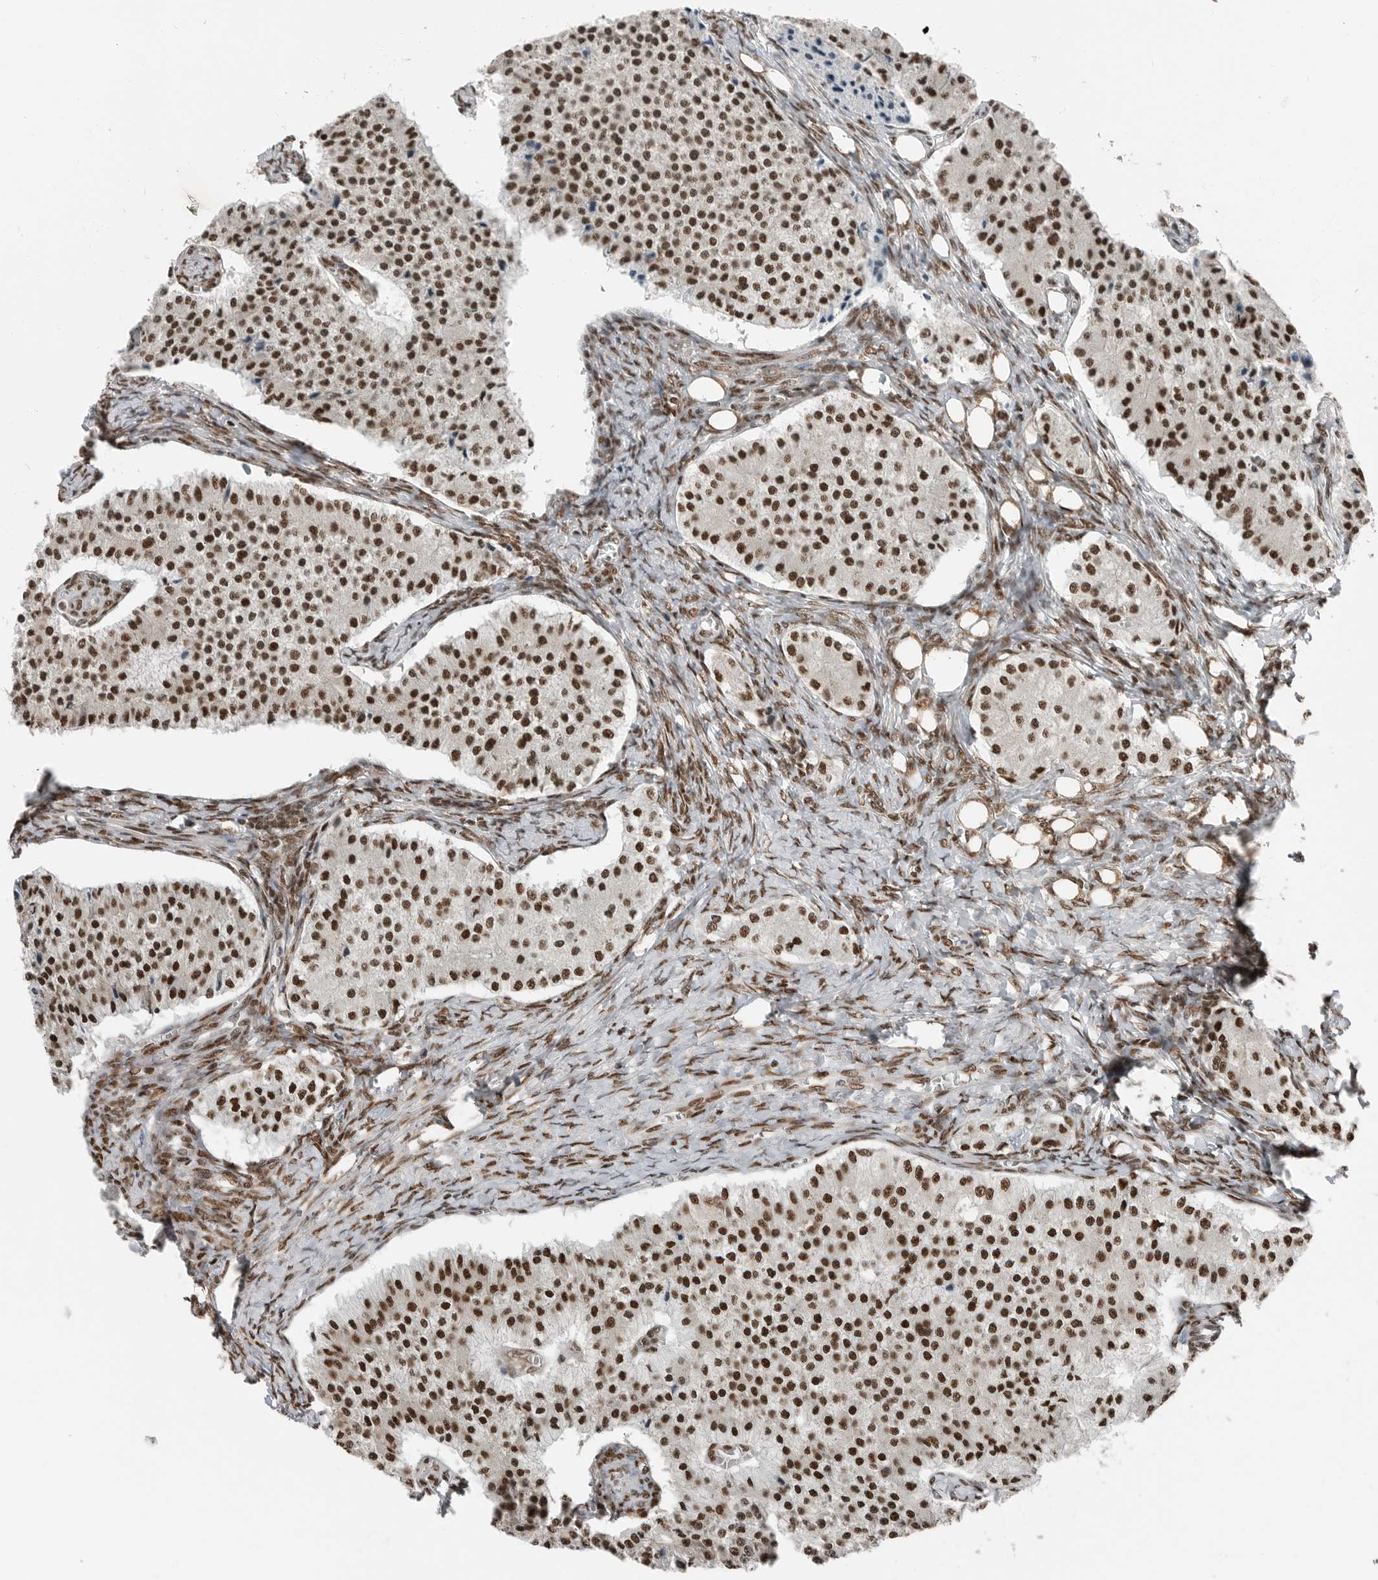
{"staining": {"intensity": "strong", "quantity": ">75%", "location": "nuclear"}, "tissue": "carcinoid", "cell_type": "Tumor cells", "image_type": "cancer", "snomed": [{"axis": "morphology", "description": "Carcinoid, malignant, NOS"}, {"axis": "topography", "description": "Colon"}], "caption": "Immunohistochemistry of carcinoid displays high levels of strong nuclear positivity in approximately >75% of tumor cells. (brown staining indicates protein expression, while blue staining denotes nuclei).", "gene": "BLZF1", "patient": {"sex": "female", "age": 52}}